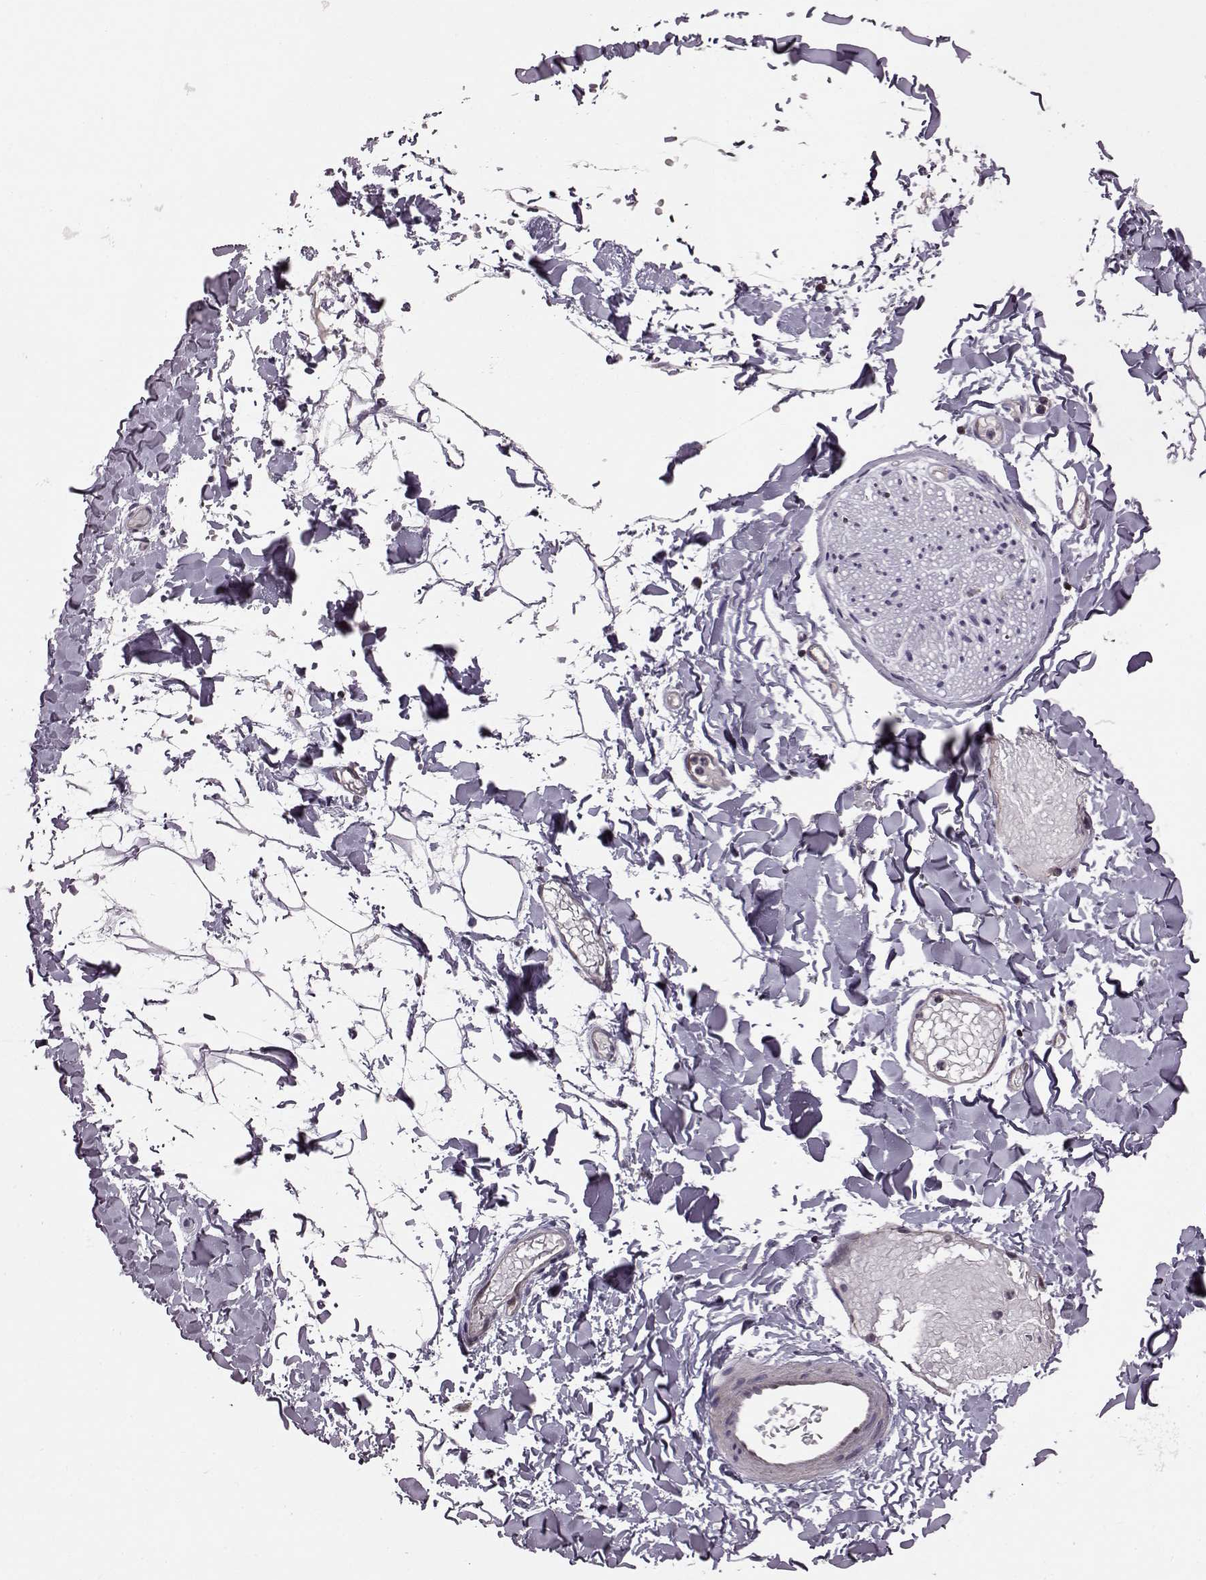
{"staining": {"intensity": "negative", "quantity": "none", "location": "none"}, "tissue": "adipose tissue", "cell_type": "Adipocytes", "image_type": "normal", "snomed": [{"axis": "morphology", "description": "Normal tissue, NOS"}, {"axis": "topography", "description": "Gallbladder"}, {"axis": "topography", "description": "Peripheral nerve tissue"}], "caption": "High power microscopy photomicrograph of an immunohistochemistry (IHC) micrograph of benign adipose tissue, revealing no significant positivity in adipocytes.", "gene": "CDC42SE1", "patient": {"sex": "female", "age": 45}}